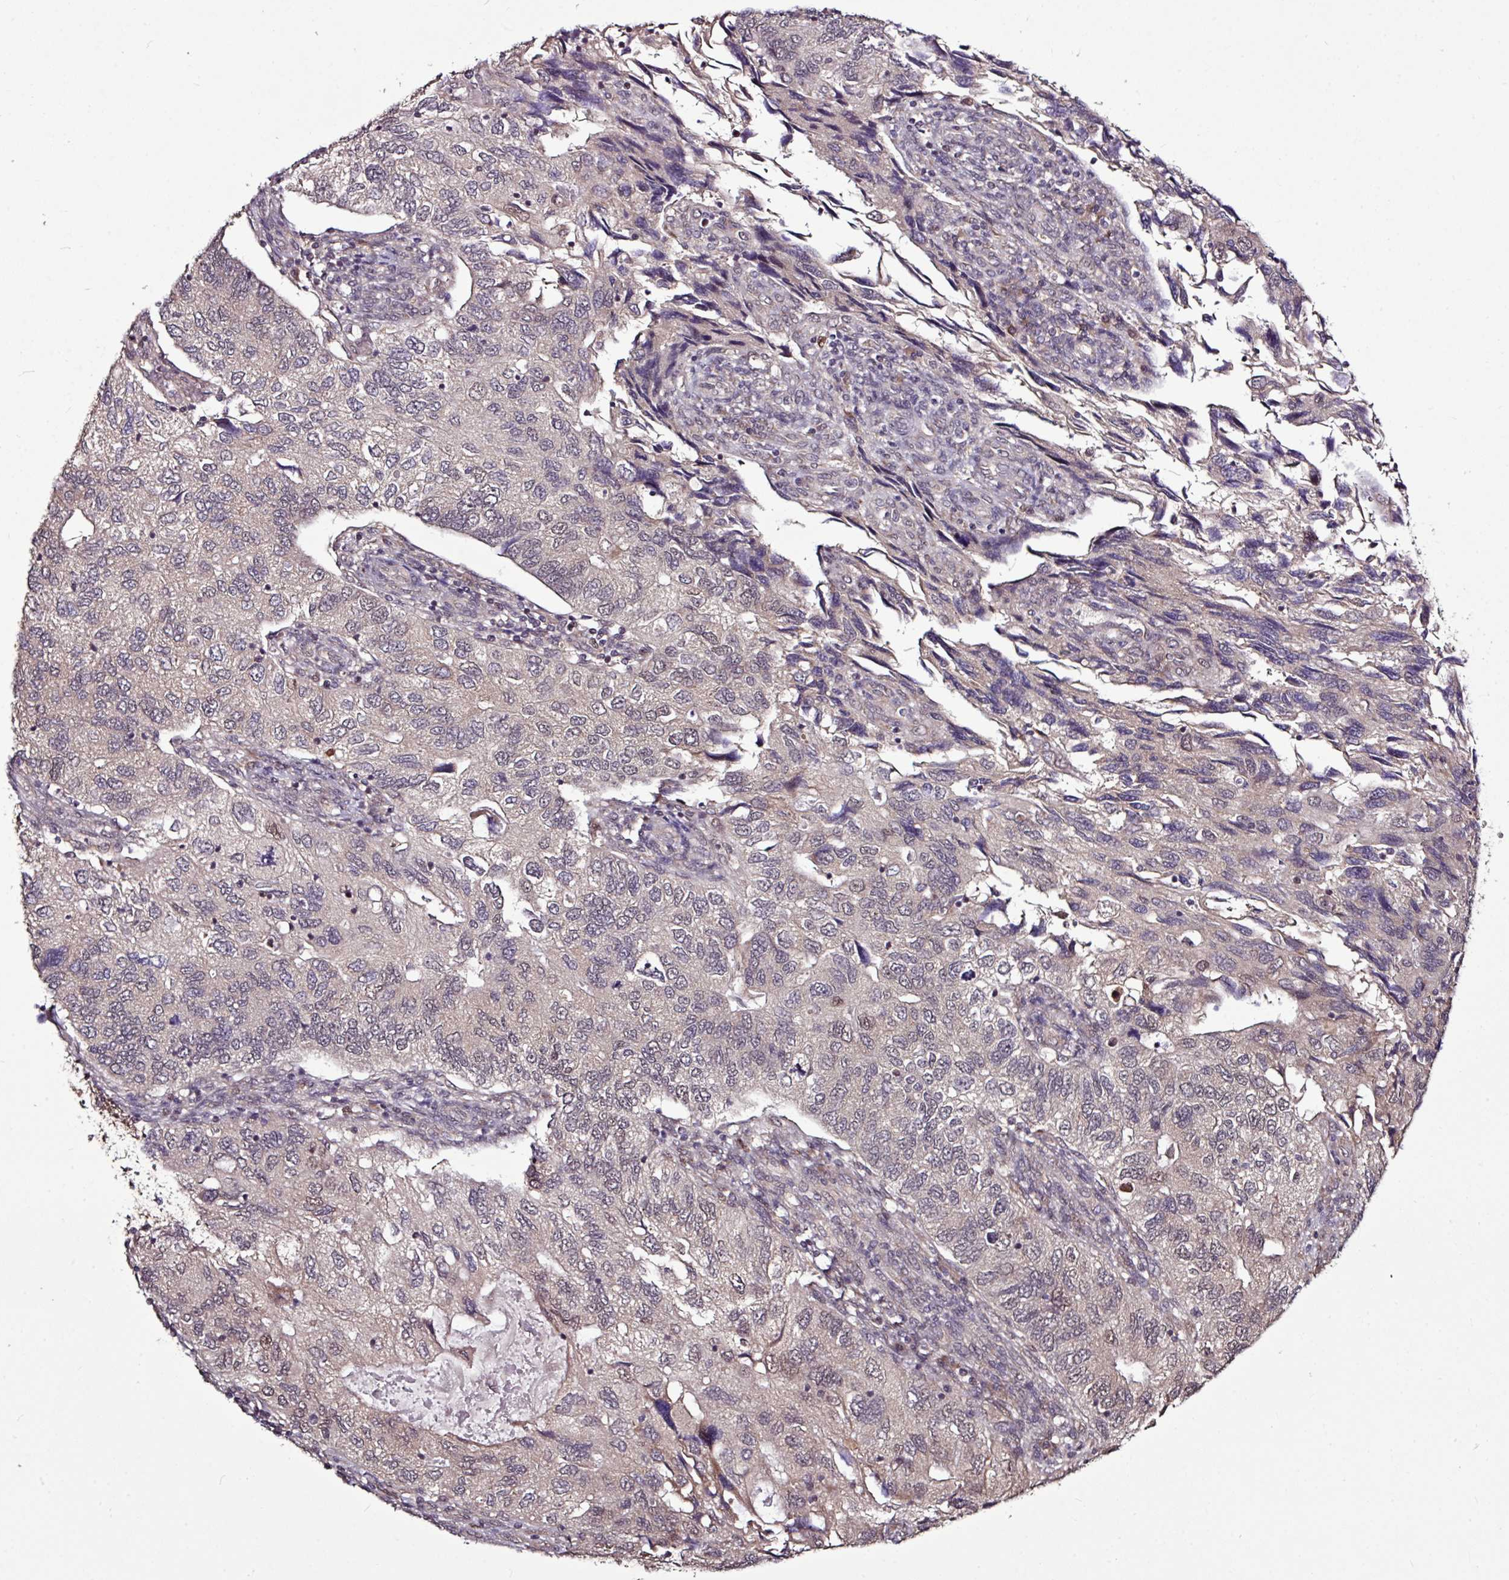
{"staining": {"intensity": "weak", "quantity": "<25%", "location": "nuclear"}, "tissue": "endometrial cancer", "cell_type": "Tumor cells", "image_type": "cancer", "snomed": [{"axis": "morphology", "description": "Carcinoma, NOS"}, {"axis": "topography", "description": "Uterus"}], "caption": "Tumor cells show no significant positivity in carcinoma (endometrial). The staining is performed using DAB (3,3'-diaminobenzidine) brown chromogen with nuclei counter-stained in using hematoxylin.", "gene": "SKIC2", "patient": {"sex": "female", "age": 76}}